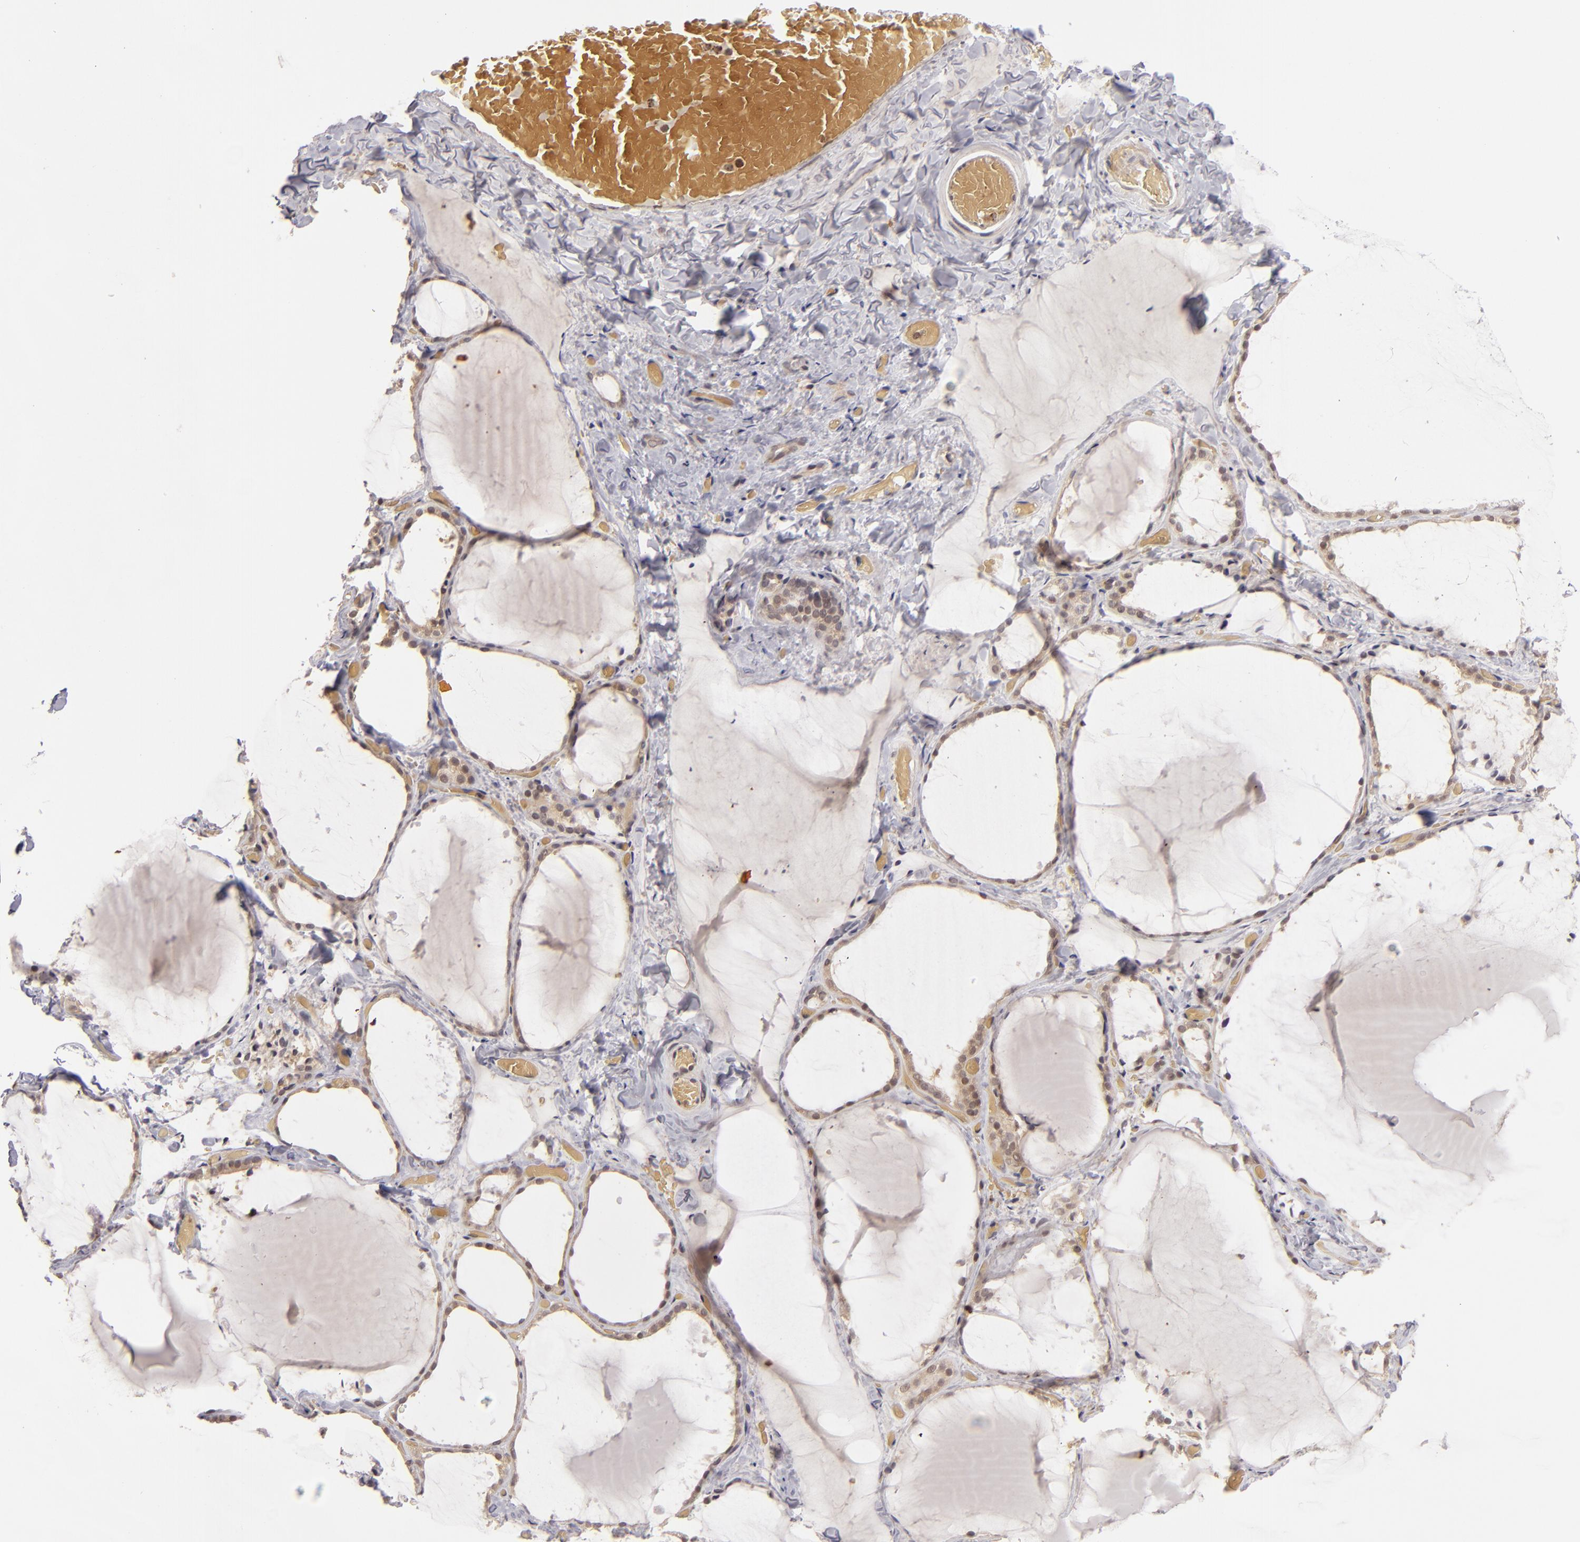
{"staining": {"intensity": "weak", "quantity": ">75%", "location": "cytoplasmic/membranous"}, "tissue": "thyroid gland", "cell_type": "Glandular cells", "image_type": "normal", "snomed": [{"axis": "morphology", "description": "Normal tissue, NOS"}, {"axis": "topography", "description": "Thyroid gland"}], "caption": "This is an image of IHC staining of normal thyroid gland, which shows weak expression in the cytoplasmic/membranous of glandular cells.", "gene": "MAPK3", "patient": {"sex": "female", "age": 22}}